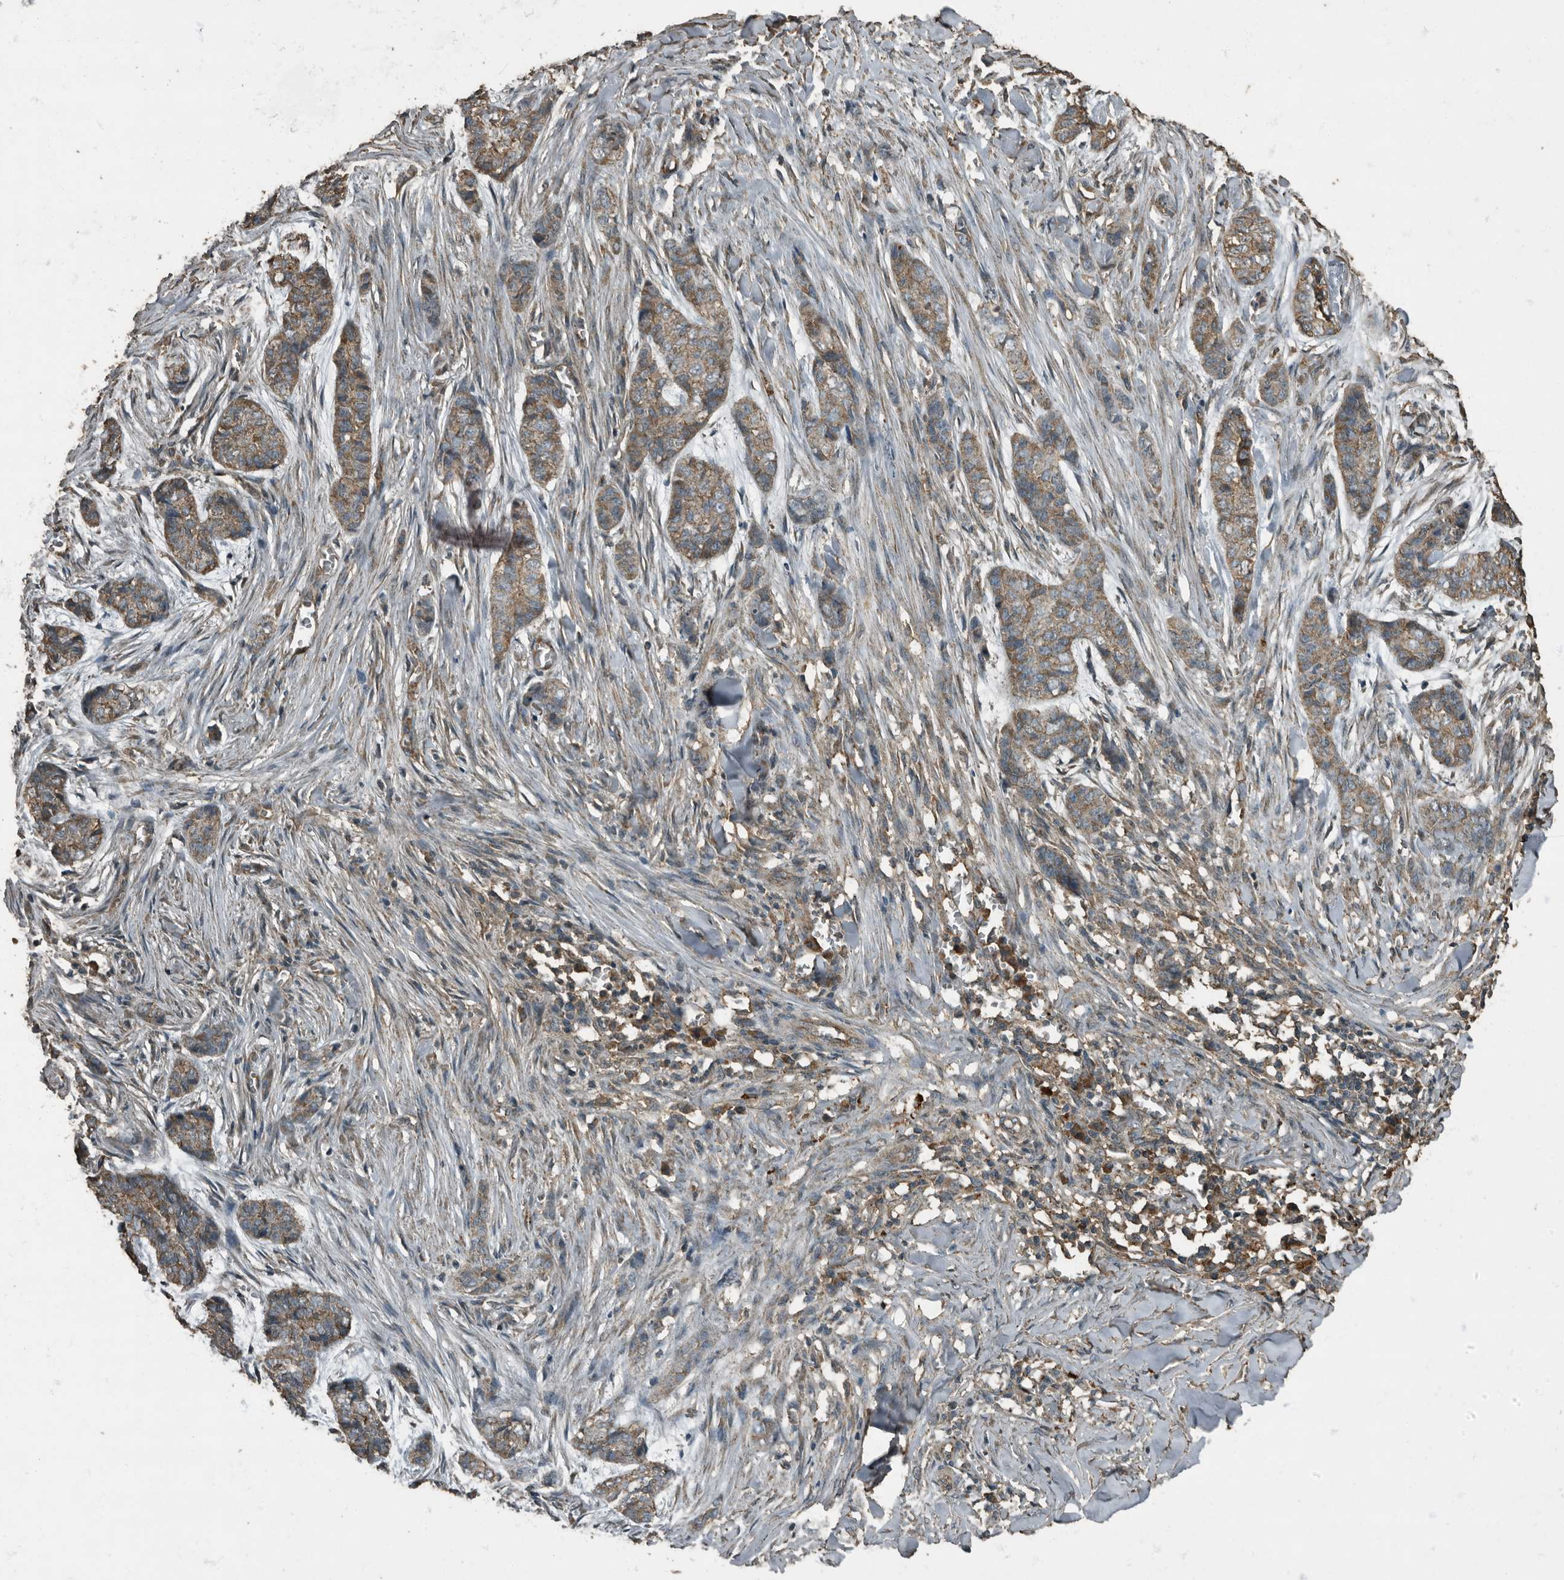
{"staining": {"intensity": "moderate", "quantity": ">75%", "location": "cytoplasmic/membranous"}, "tissue": "skin cancer", "cell_type": "Tumor cells", "image_type": "cancer", "snomed": [{"axis": "morphology", "description": "Basal cell carcinoma"}, {"axis": "topography", "description": "Skin"}], "caption": "Protein expression by immunohistochemistry (IHC) reveals moderate cytoplasmic/membranous staining in about >75% of tumor cells in skin cancer (basal cell carcinoma). (Stains: DAB in brown, nuclei in blue, Microscopy: brightfield microscopy at high magnification).", "gene": "IL15RA", "patient": {"sex": "female", "age": 64}}